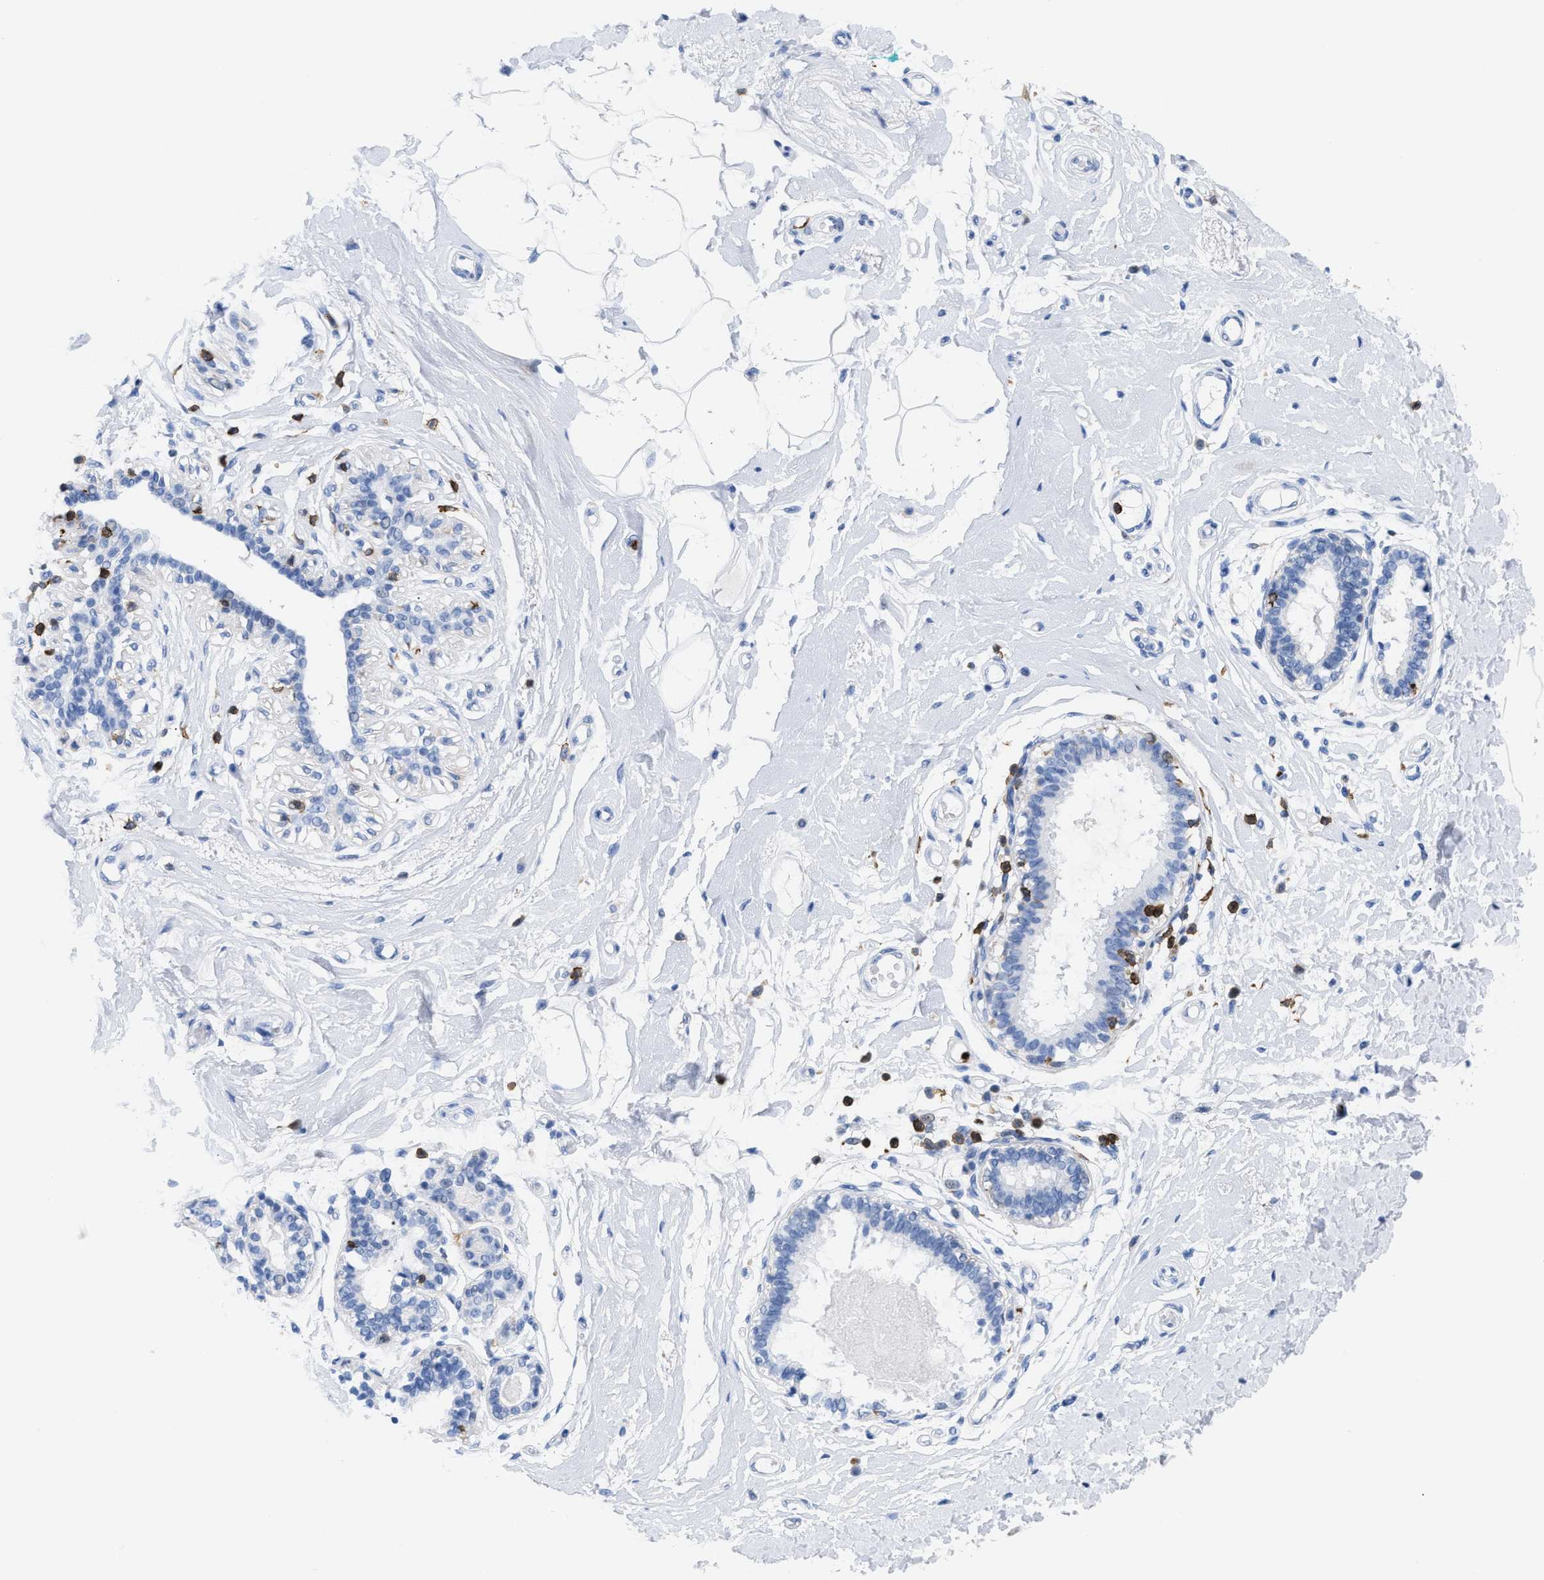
{"staining": {"intensity": "negative", "quantity": "none", "location": "none"}, "tissue": "breast", "cell_type": "Adipocytes", "image_type": "normal", "snomed": [{"axis": "morphology", "description": "Normal tissue, NOS"}, {"axis": "morphology", "description": "Lobular carcinoma"}, {"axis": "topography", "description": "Breast"}], "caption": "Adipocytes show no significant expression in normal breast.", "gene": "LCP1", "patient": {"sex": "female", "age": 59}}